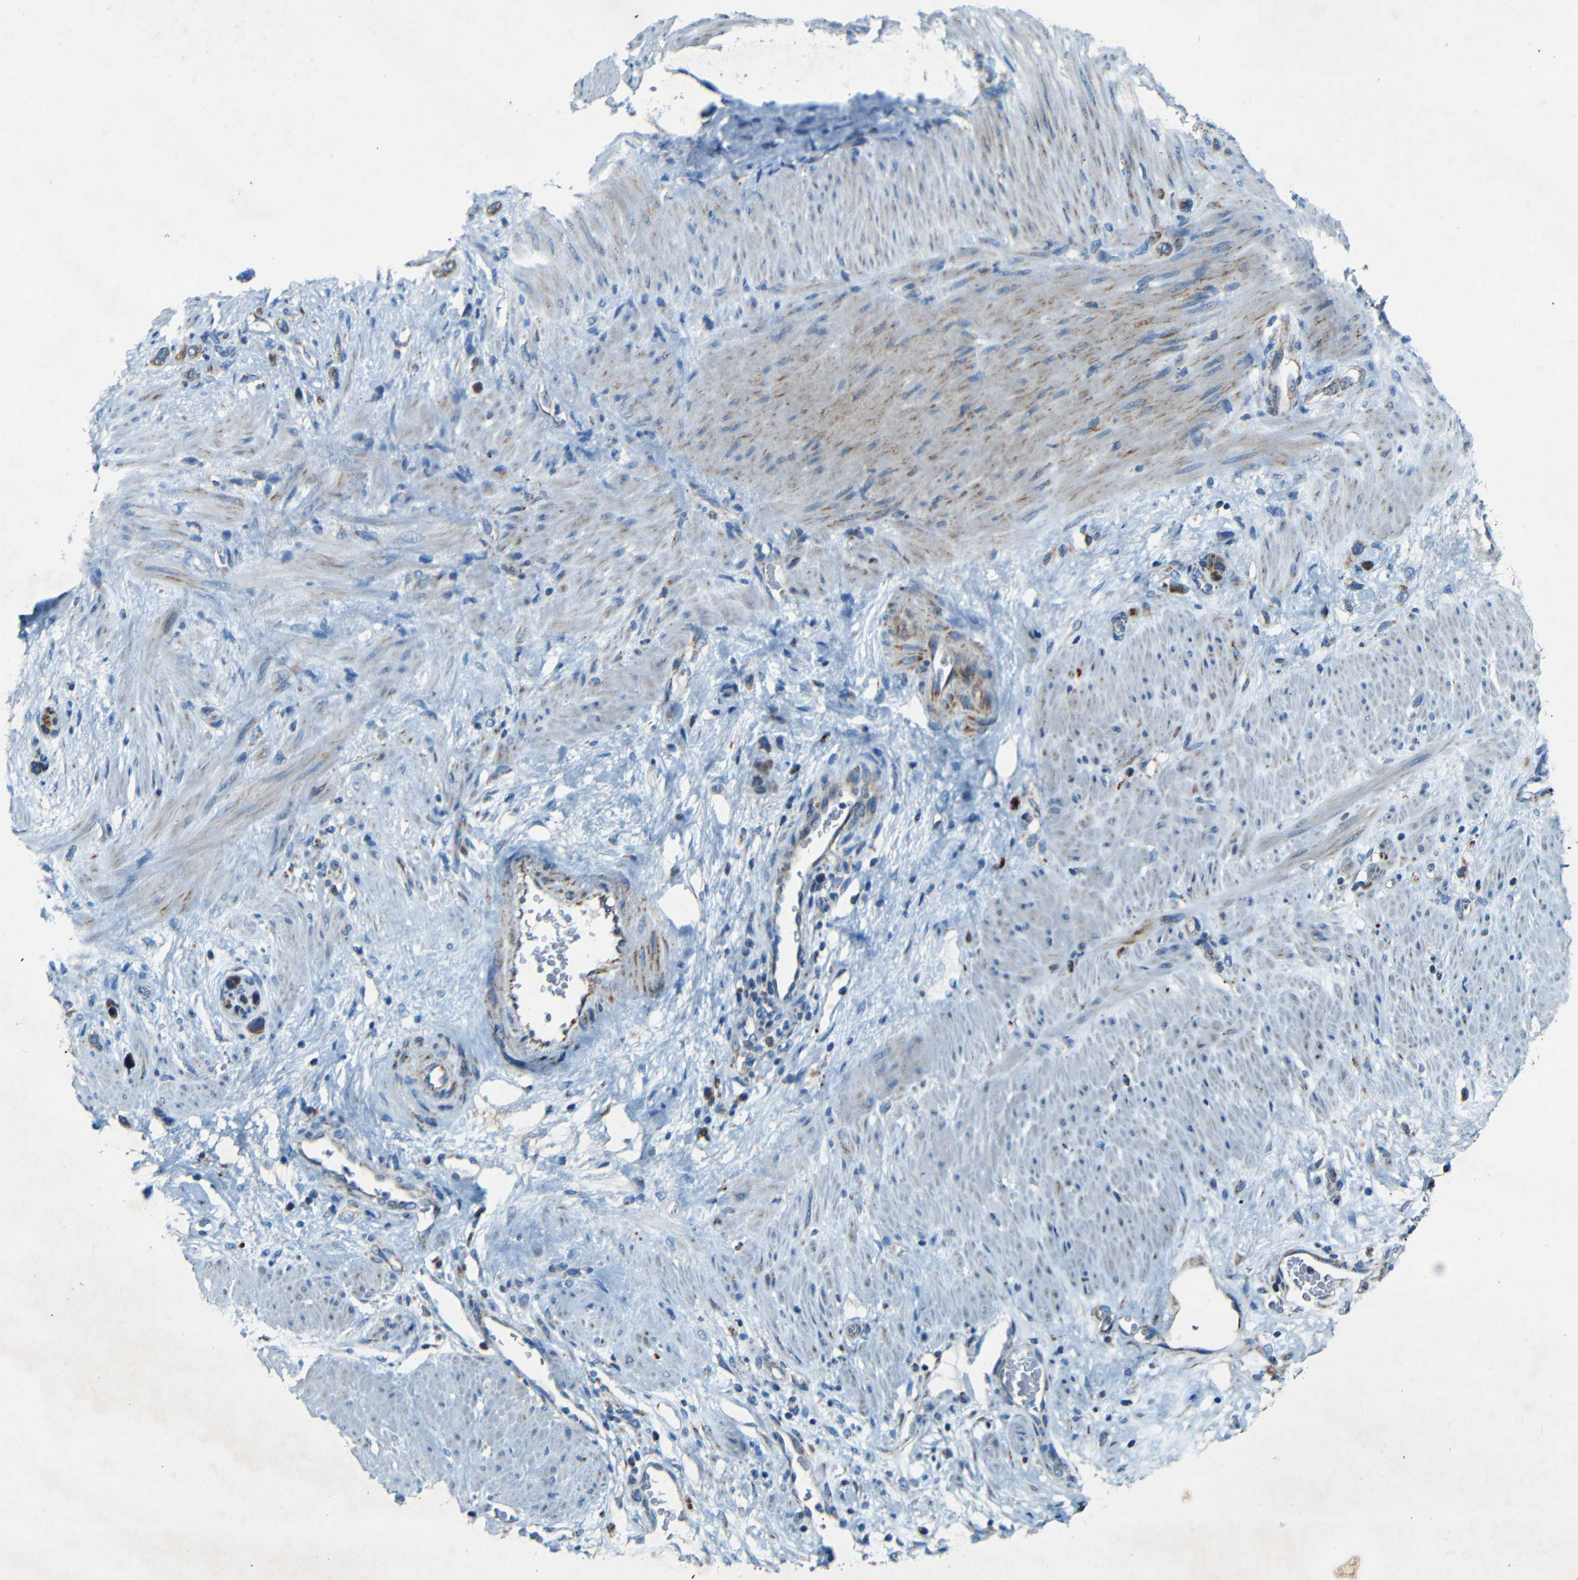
{"staining": {"intensity": "moderate", "quantity": ">75%", "location": "cytoplasmic/membranous"}, "tissue": "stomach cancer", "cell_type": "Tumor cells", "image_type": "cancer", "snomed": [{"axis": "morphology", "description": "Adenocarcinoma, NOS"}, {"axis": "morphology", "description": "Adenocarcinoma, High grade"}, {"axis": "topography", "description": "Stomach, upper"}, {"axis": "topography", "description": "Stomach, lower"}], "caption": "The image demonstrates a brown stain indicating the presence of a protein in the cytoplasmic/membranous of tumor cells in stomach cancer (adenocarcinoma (high-grade)).", "gene": "WSCD2", "patient": {"sex": "female", "age": 65}}